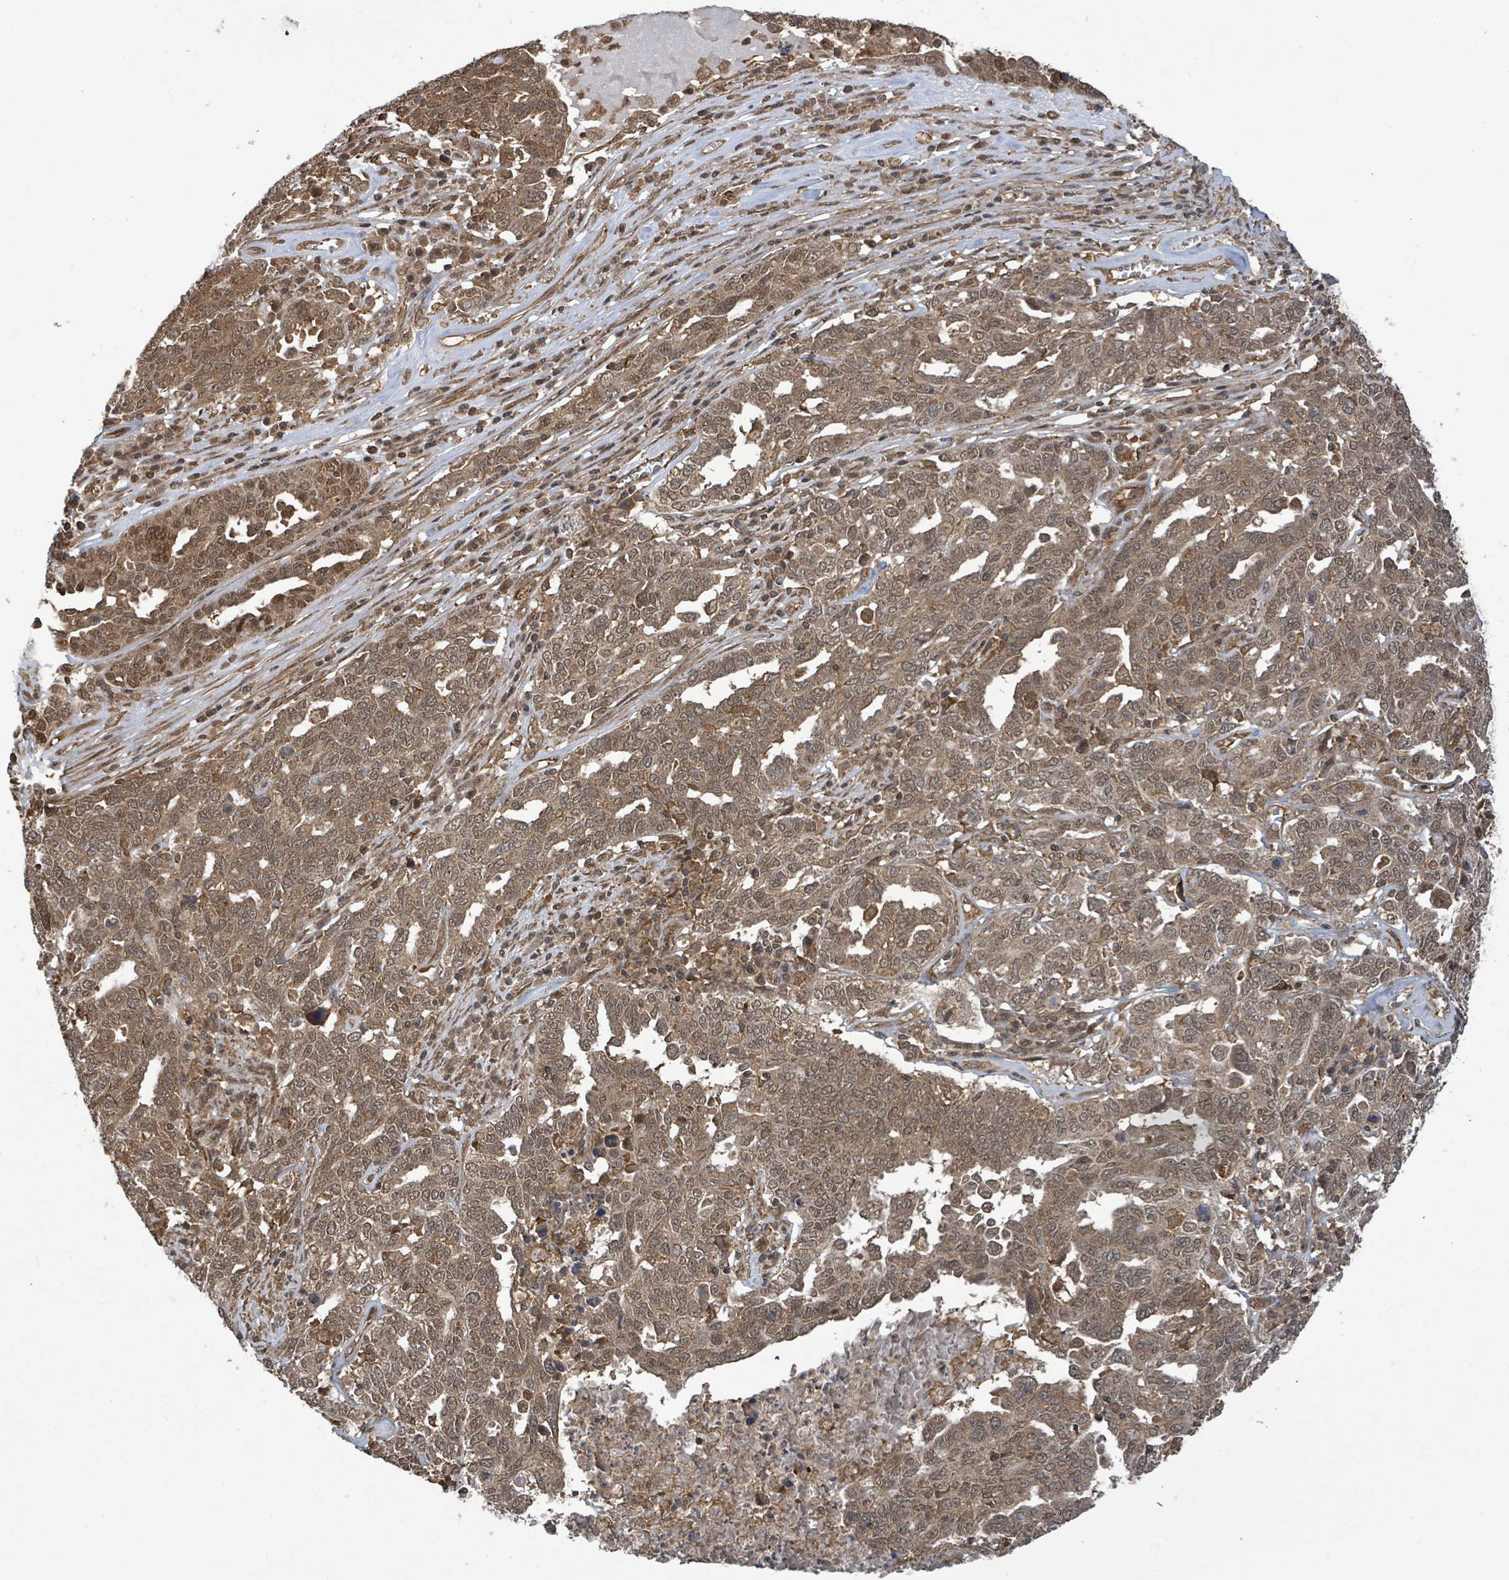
{"staining": {"intensity": "moderate", "quantity": ">75%", "location": "cytoplasmic/membranous,nuclear"}, "tissue": "ovarian cancer", "cell_type": "Tumor cells", "image_type": "cancer", "snomed": [{"axis": "morphology", "description": "Carcinoma, endometroid"}, {"axis": "topography", "description": "Ovary"}], "caption": "Human ovarian endometroid carcinoma stained for a protein (brown) exhibits moderate cytoplasmic/membranous and nuclear positive staining in approximately >75% of tumor cells.", "gene": "KLC1", "patient": {"sex": "female", "age": 62}}